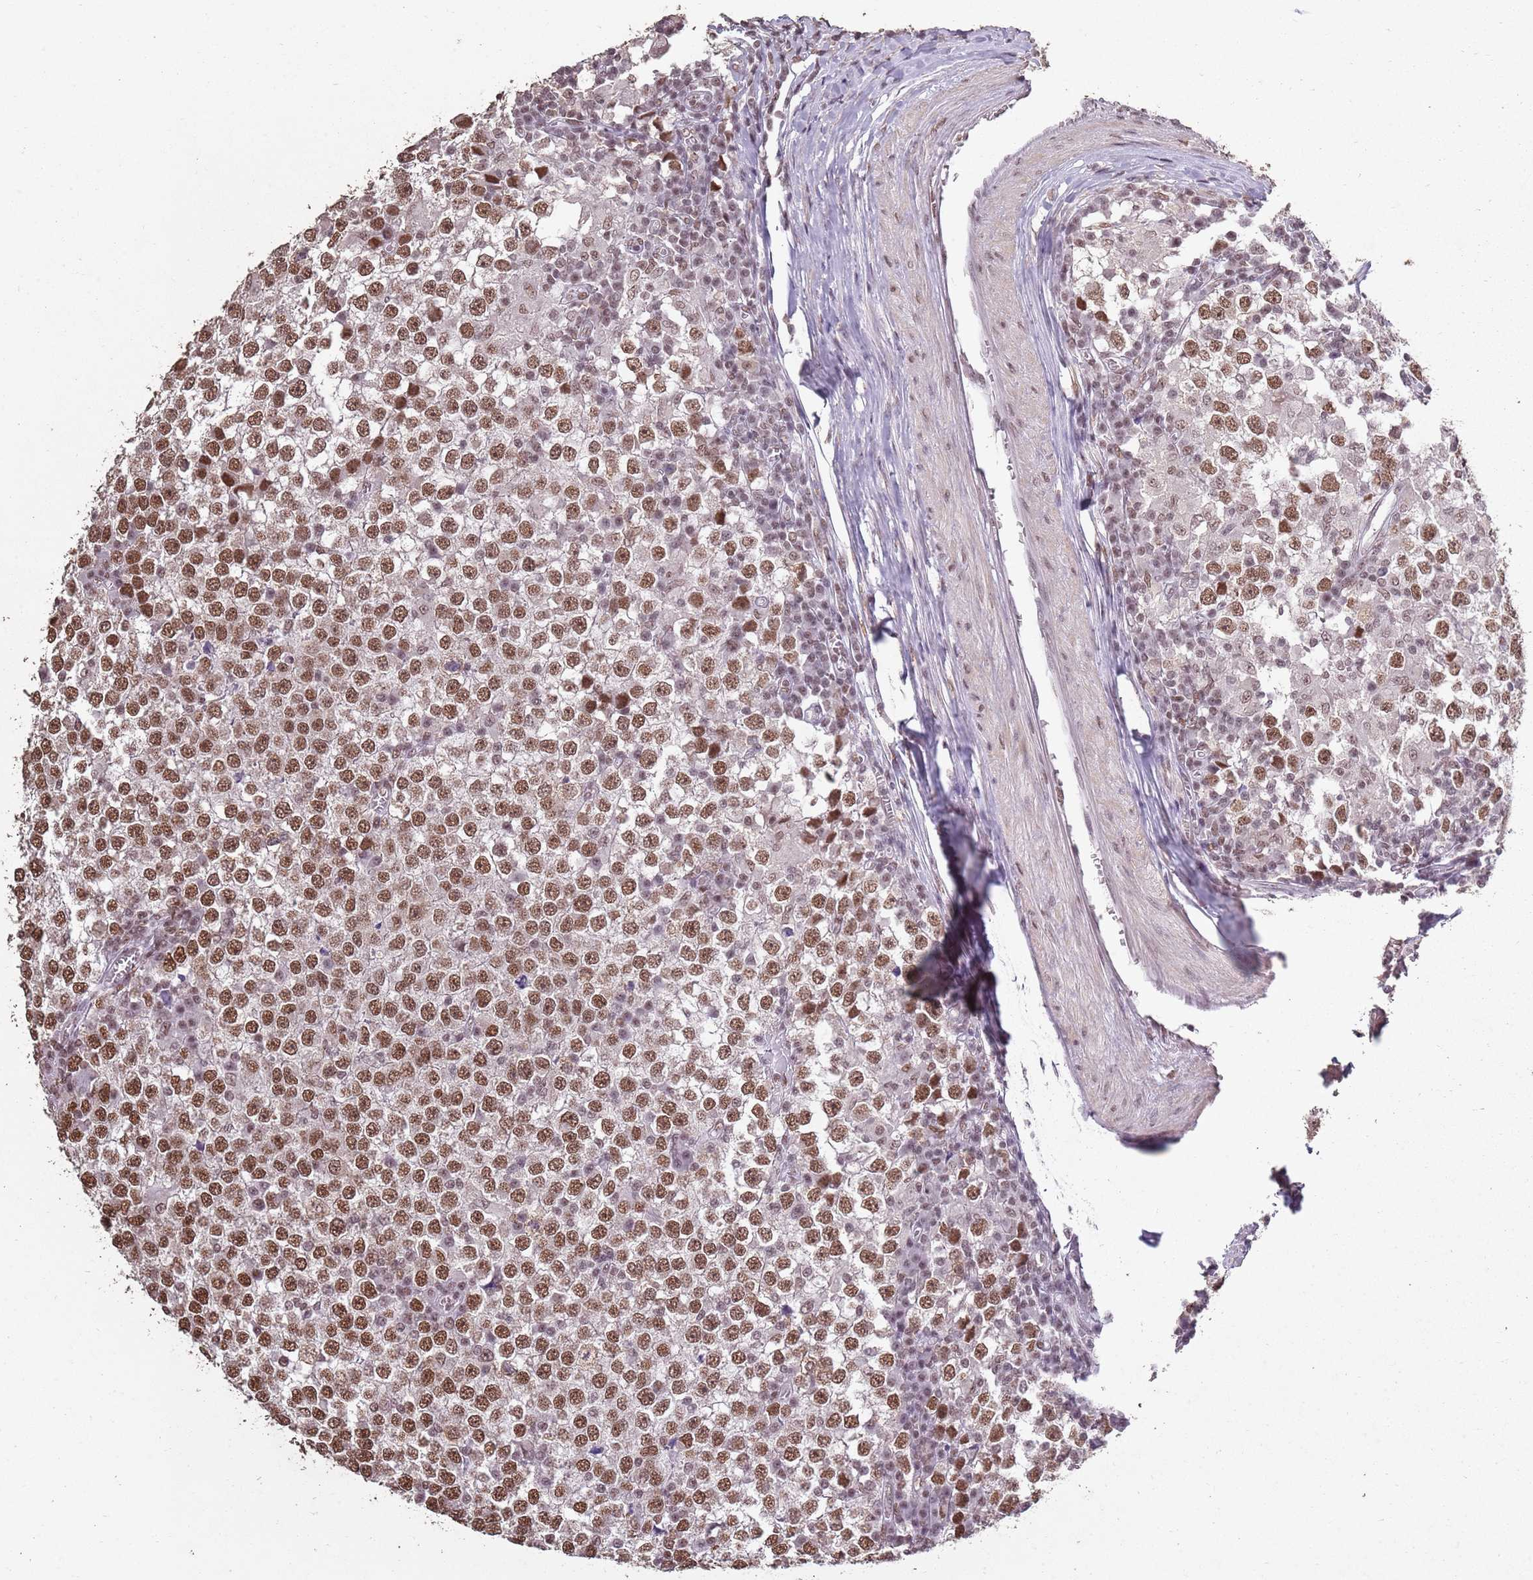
{"staining": {"intensity": "moderate", "quantity": ">75%", "location": "nuclear"}, "tissue": "testis cancer", "cell_type": "Tumor cells", "image_type": "cancer", "snomed": [{"axis": "morphology", "description": "Seminoma, NOS"}, {"axis": "topography", "description": "Testis"}], "caption": "This is a micrograph of immunohistochemistry (IHC) staining of testis cancer, which shows moderate staining in the nuclear of tumor cells.", "gene": "ARL14EP", "patient": {"sex": "male", "age": 65}}